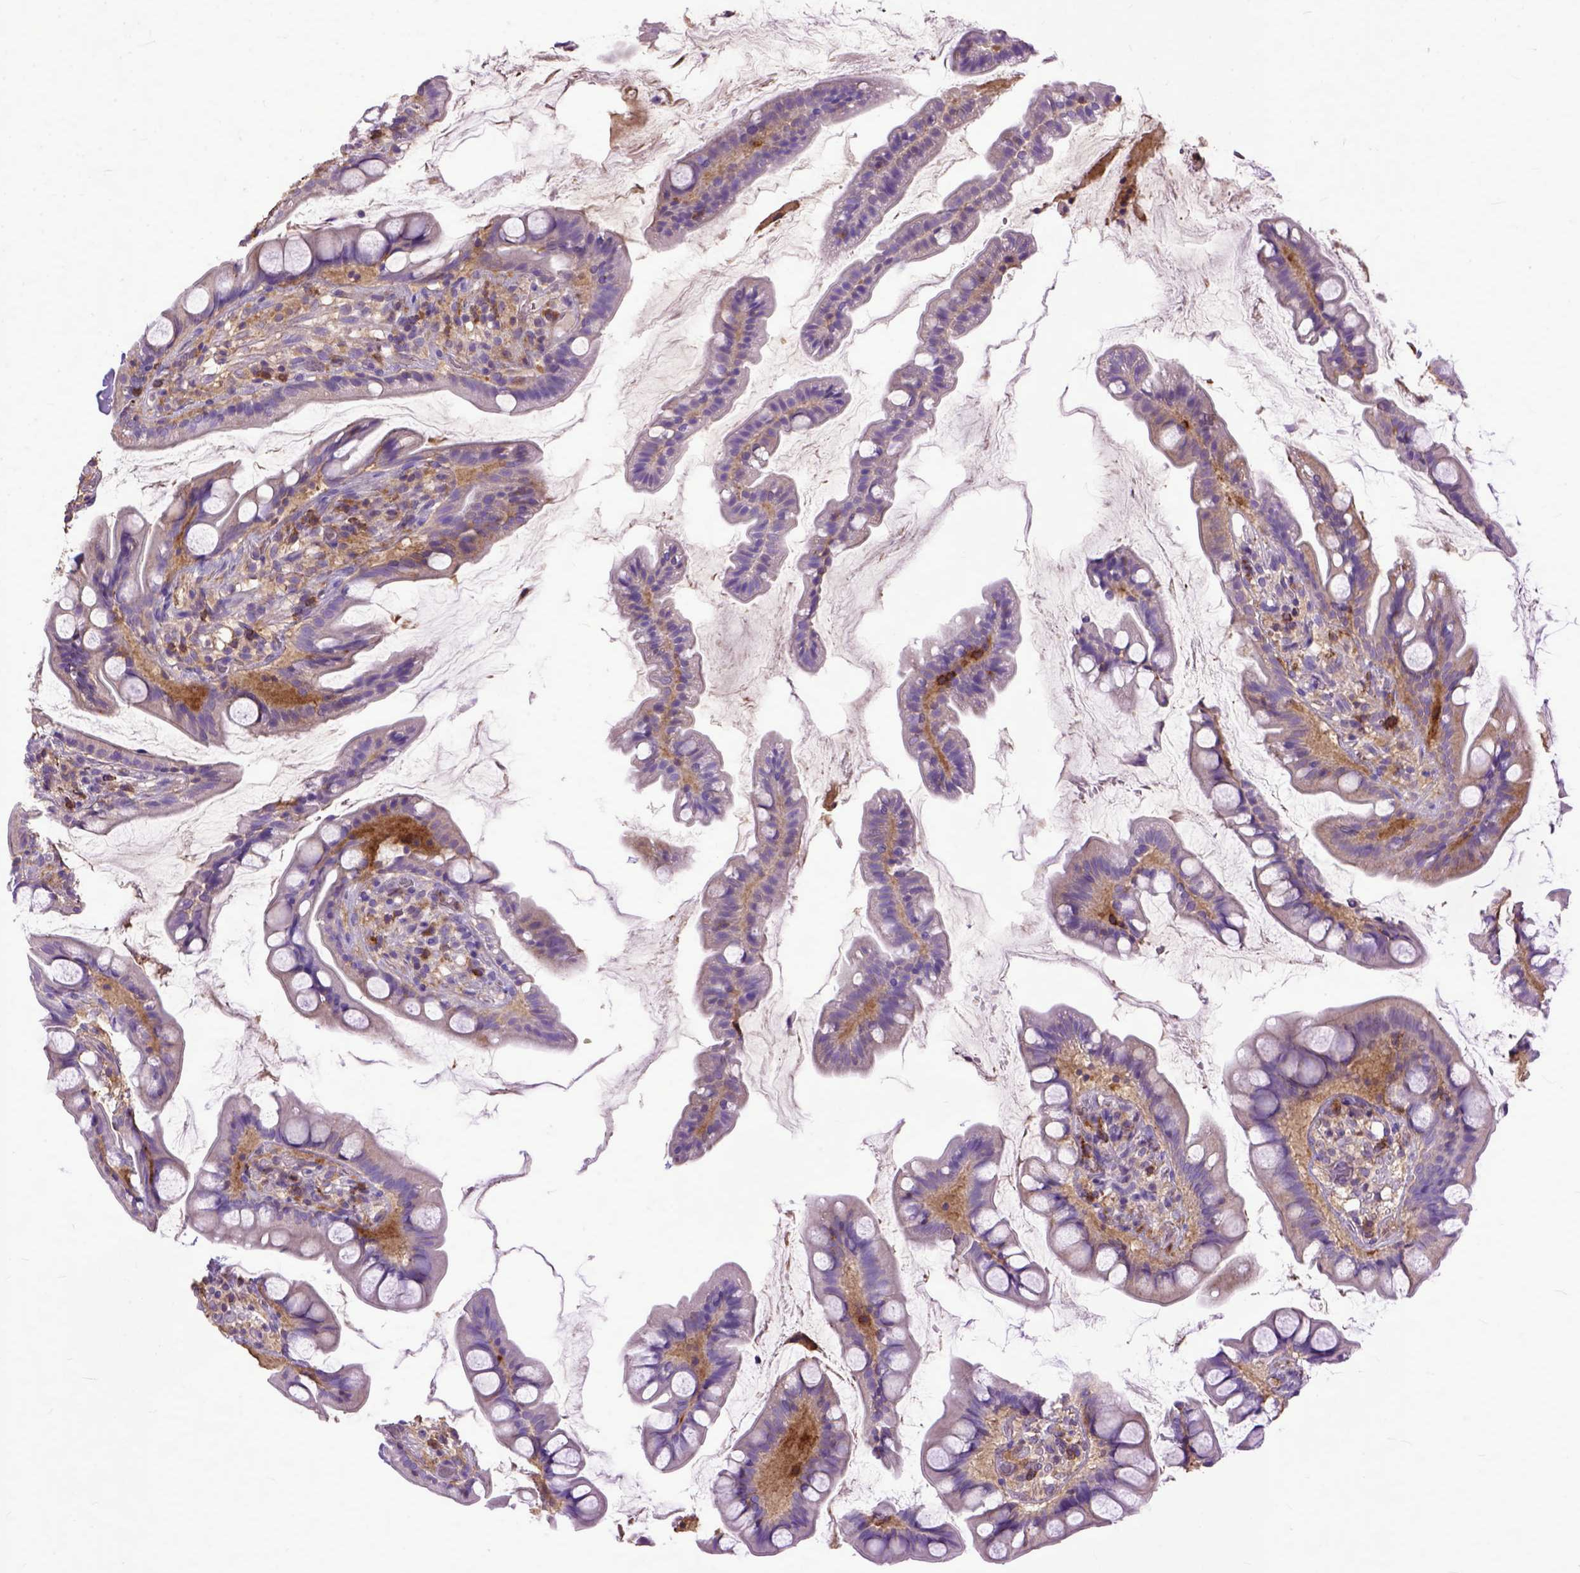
{"staining": {"intensity": "weak", "quantity": ">75%", "location": "cytoplasmic/membranous"}, "tissue": "small intestine", "cell_type": "Glandular cells", "image_type": "normal", "snomed": [{"axis": "morphology", "description": "Normal tissue, NOS"}, {"axis": "topography", "description": "Small intestine"}], "caption": "A low amount of weak cytoplasmic/membranous staining is appreciated in about >75% of glandular cells in benign small intestine.", "gene": "NAMPT", "patient": {"sex": "male", "age": 70}}